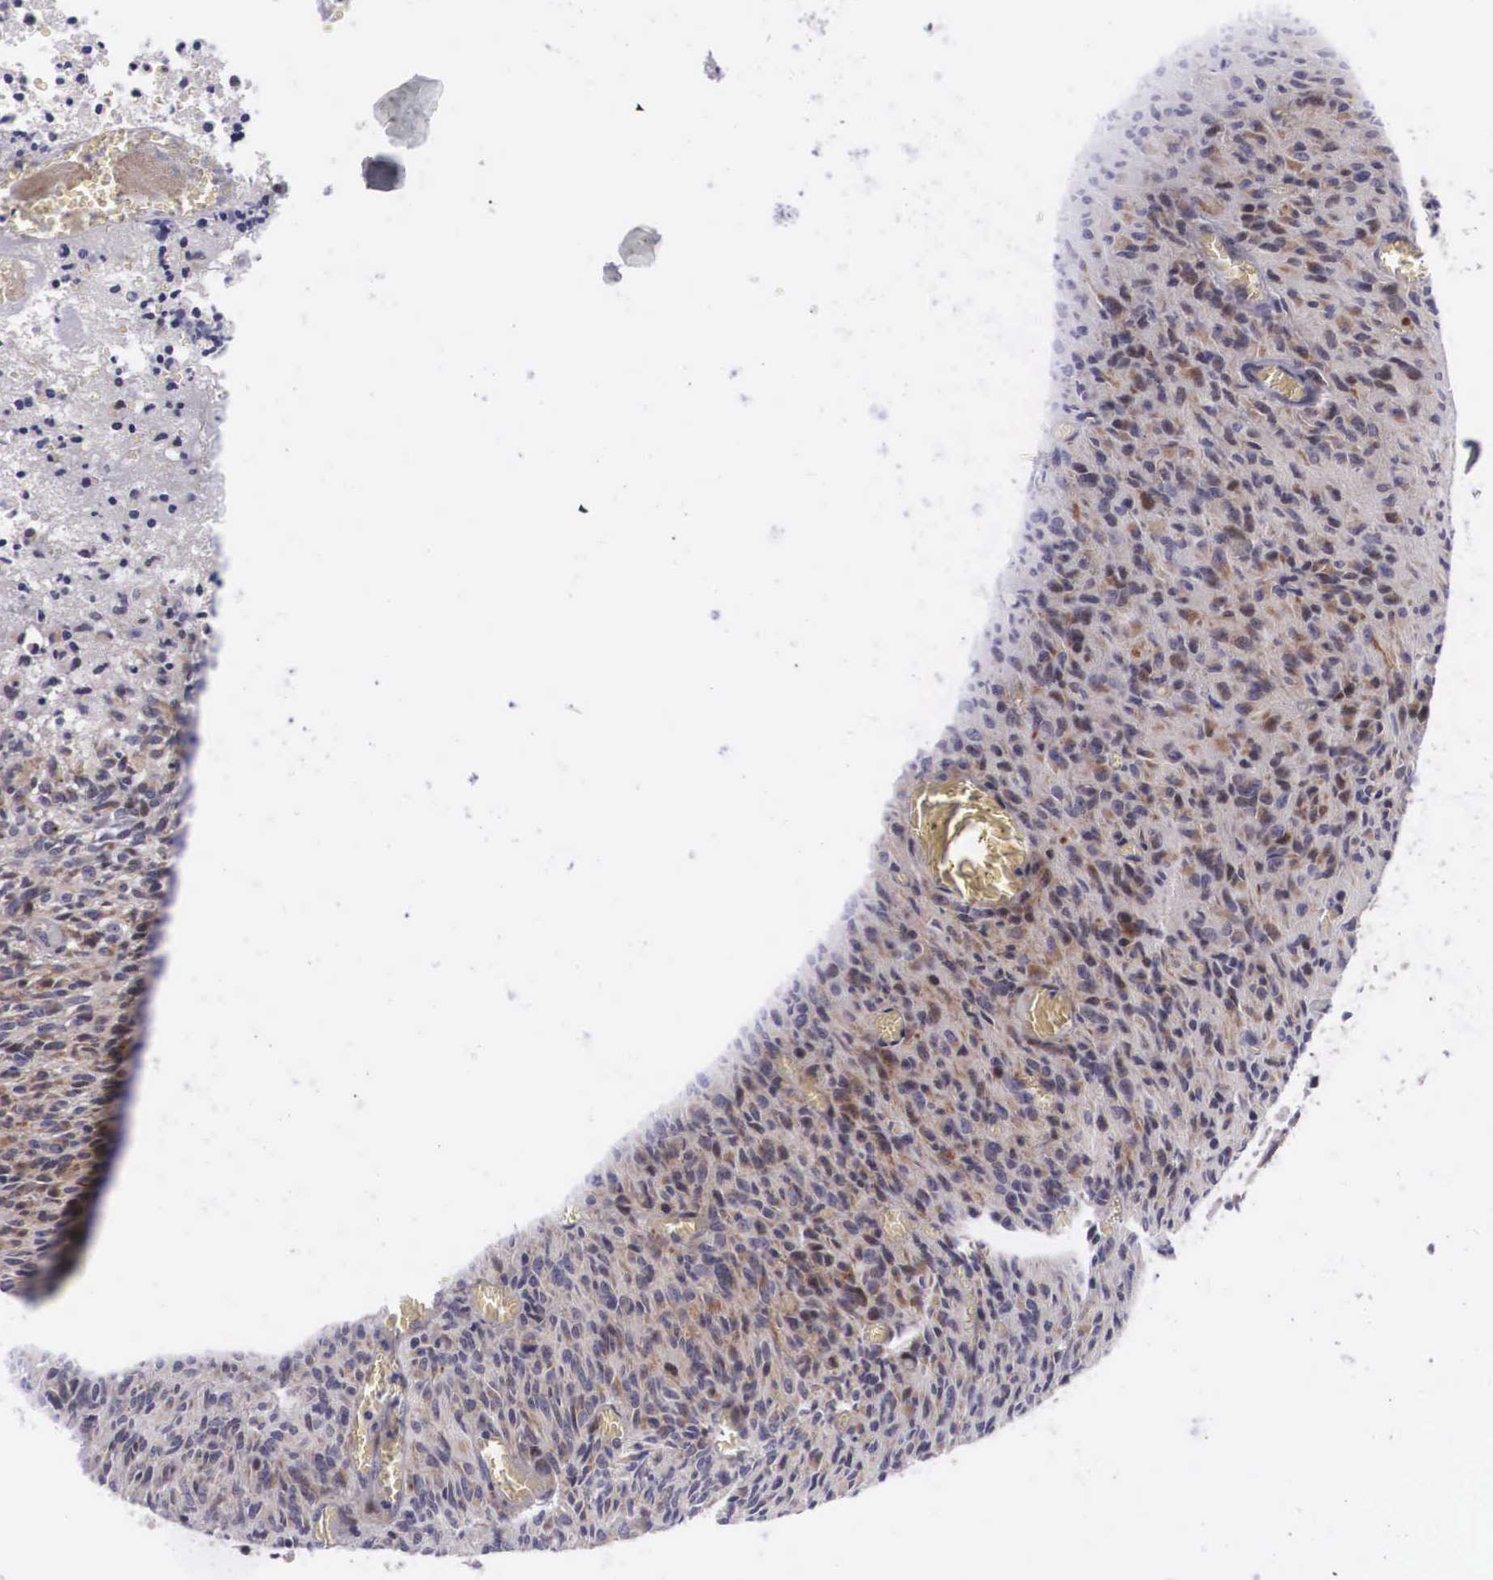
{"staining": {"intensity": "strong", "quantity": ">75%", "location": "cytoplasmic/membranous,nuclear"}, "tissue": "glioma", "cell_type": "Tumor cells", "image_type": "cancer", "snomed": [{"axis": "morphology", "description": "Glioma, malignant, High grade"}, {"axis": "topography", "description": "Brain"}], "caption": "High-power microscopy captured an immunohistochemistry (IHC) histopathology image of malignant glioma (high-grade), revealing strong cytoplasmic/membranous and nuclear positivity in approximately >75% of tumor cells. The staining is performed using DAB (3,3'-diaminobenzidine) brown chromogen to label protein expression. The nuclei are counter-stained blue using hematoxylin.", "gene": "EMID1", "patient": {"sex": "male", "age": 56}}